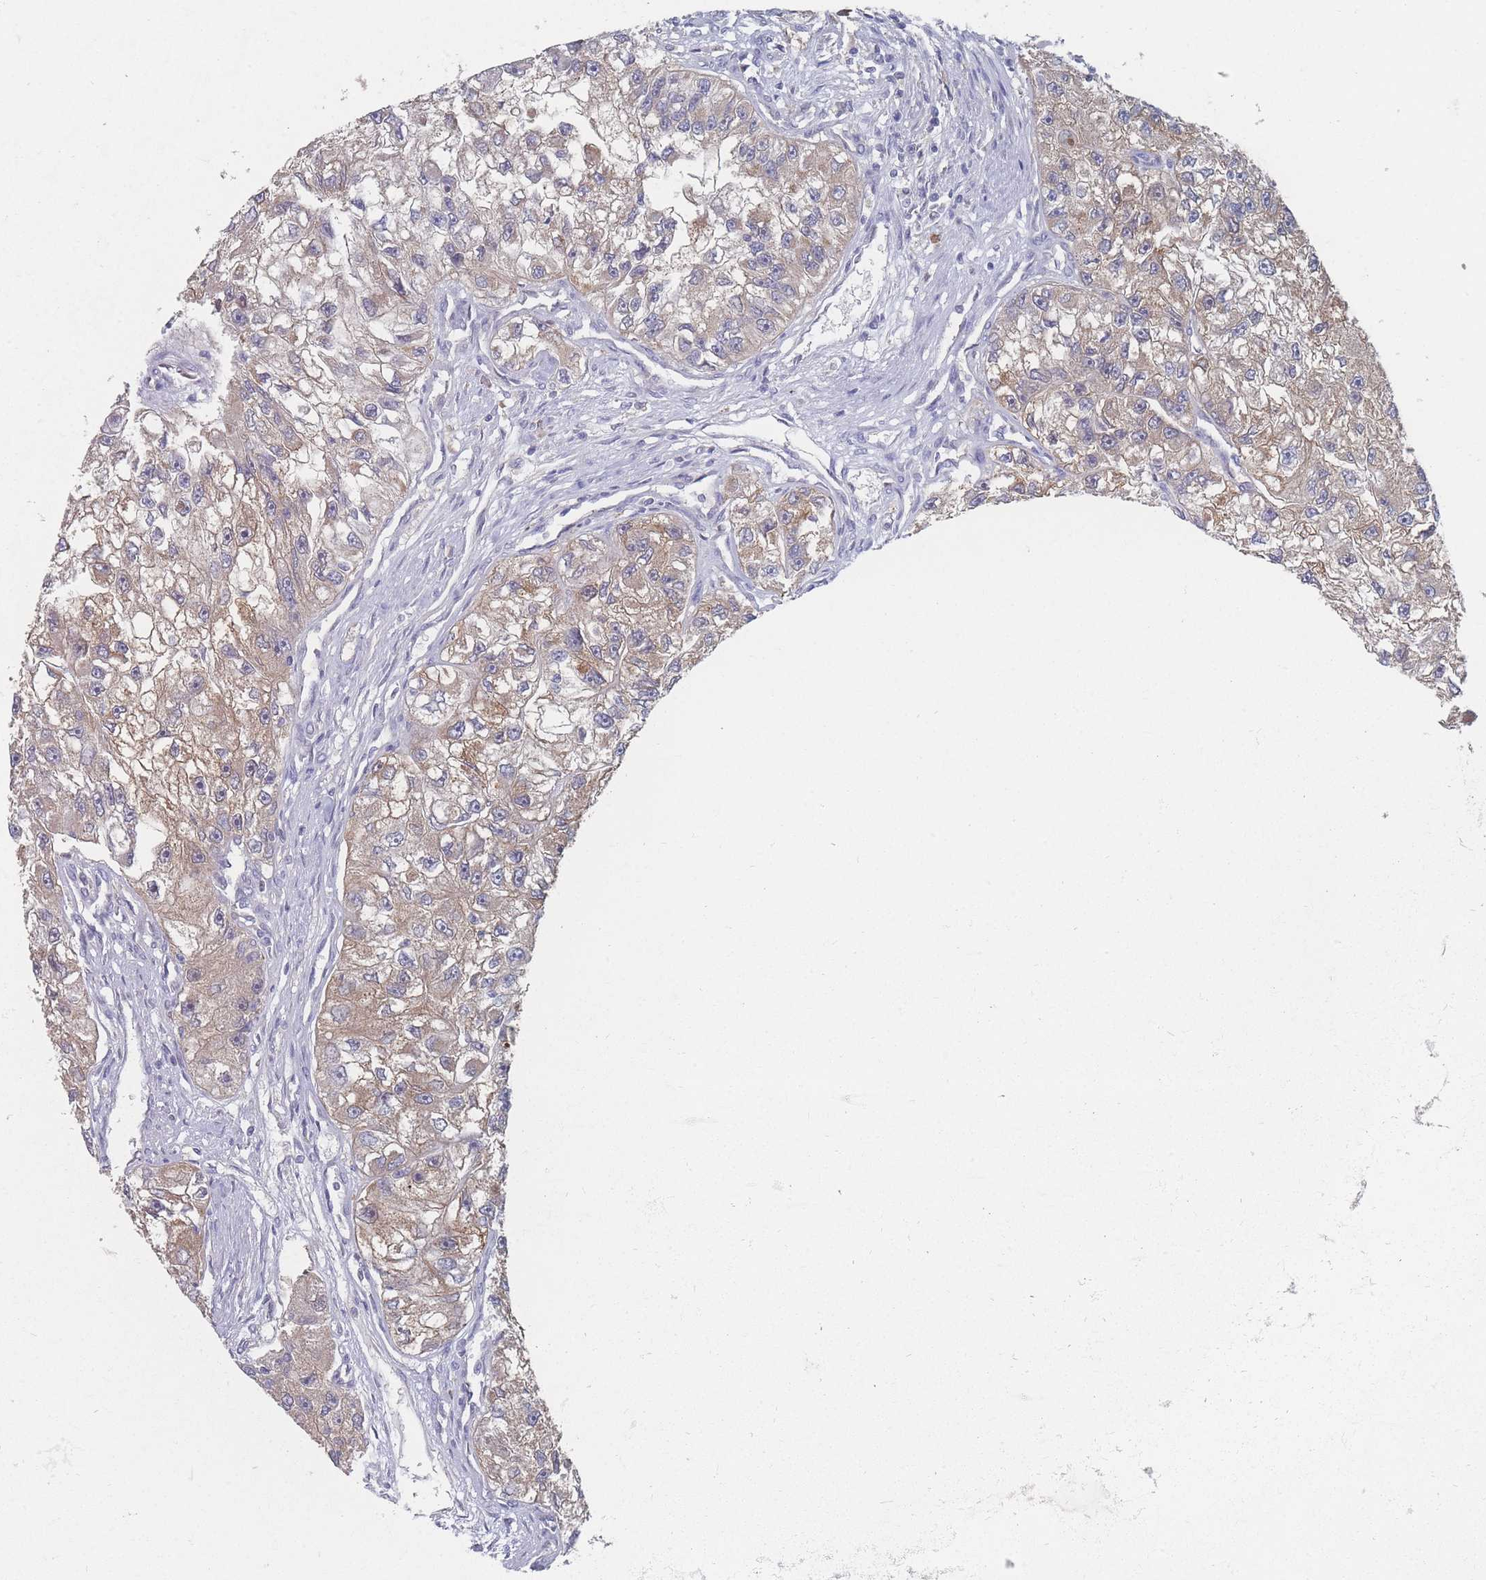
{"staining": {"intensity": "weak", "quantity": "25%-75%", "location": "cytoplasmic/membranous"}, "tissue": "renal cancer", "cell_type": "Tumor cells", "image_type": "cancer", "snomed": [{"axis": "morphology", "description": "Adenocarcinoma, NOS"}, {"axis": "topography", "description": "Kidney"}], "caption": "Protein positivity by immunohistochemistry (IHC) reveals weak cytoplasmic/membranous expression in approximately 25%-75% of tumor cells in renal cancer (adenocarcinoma).", "gene": "EFCC1", "patient": {"sex": "male", "age": 63}}